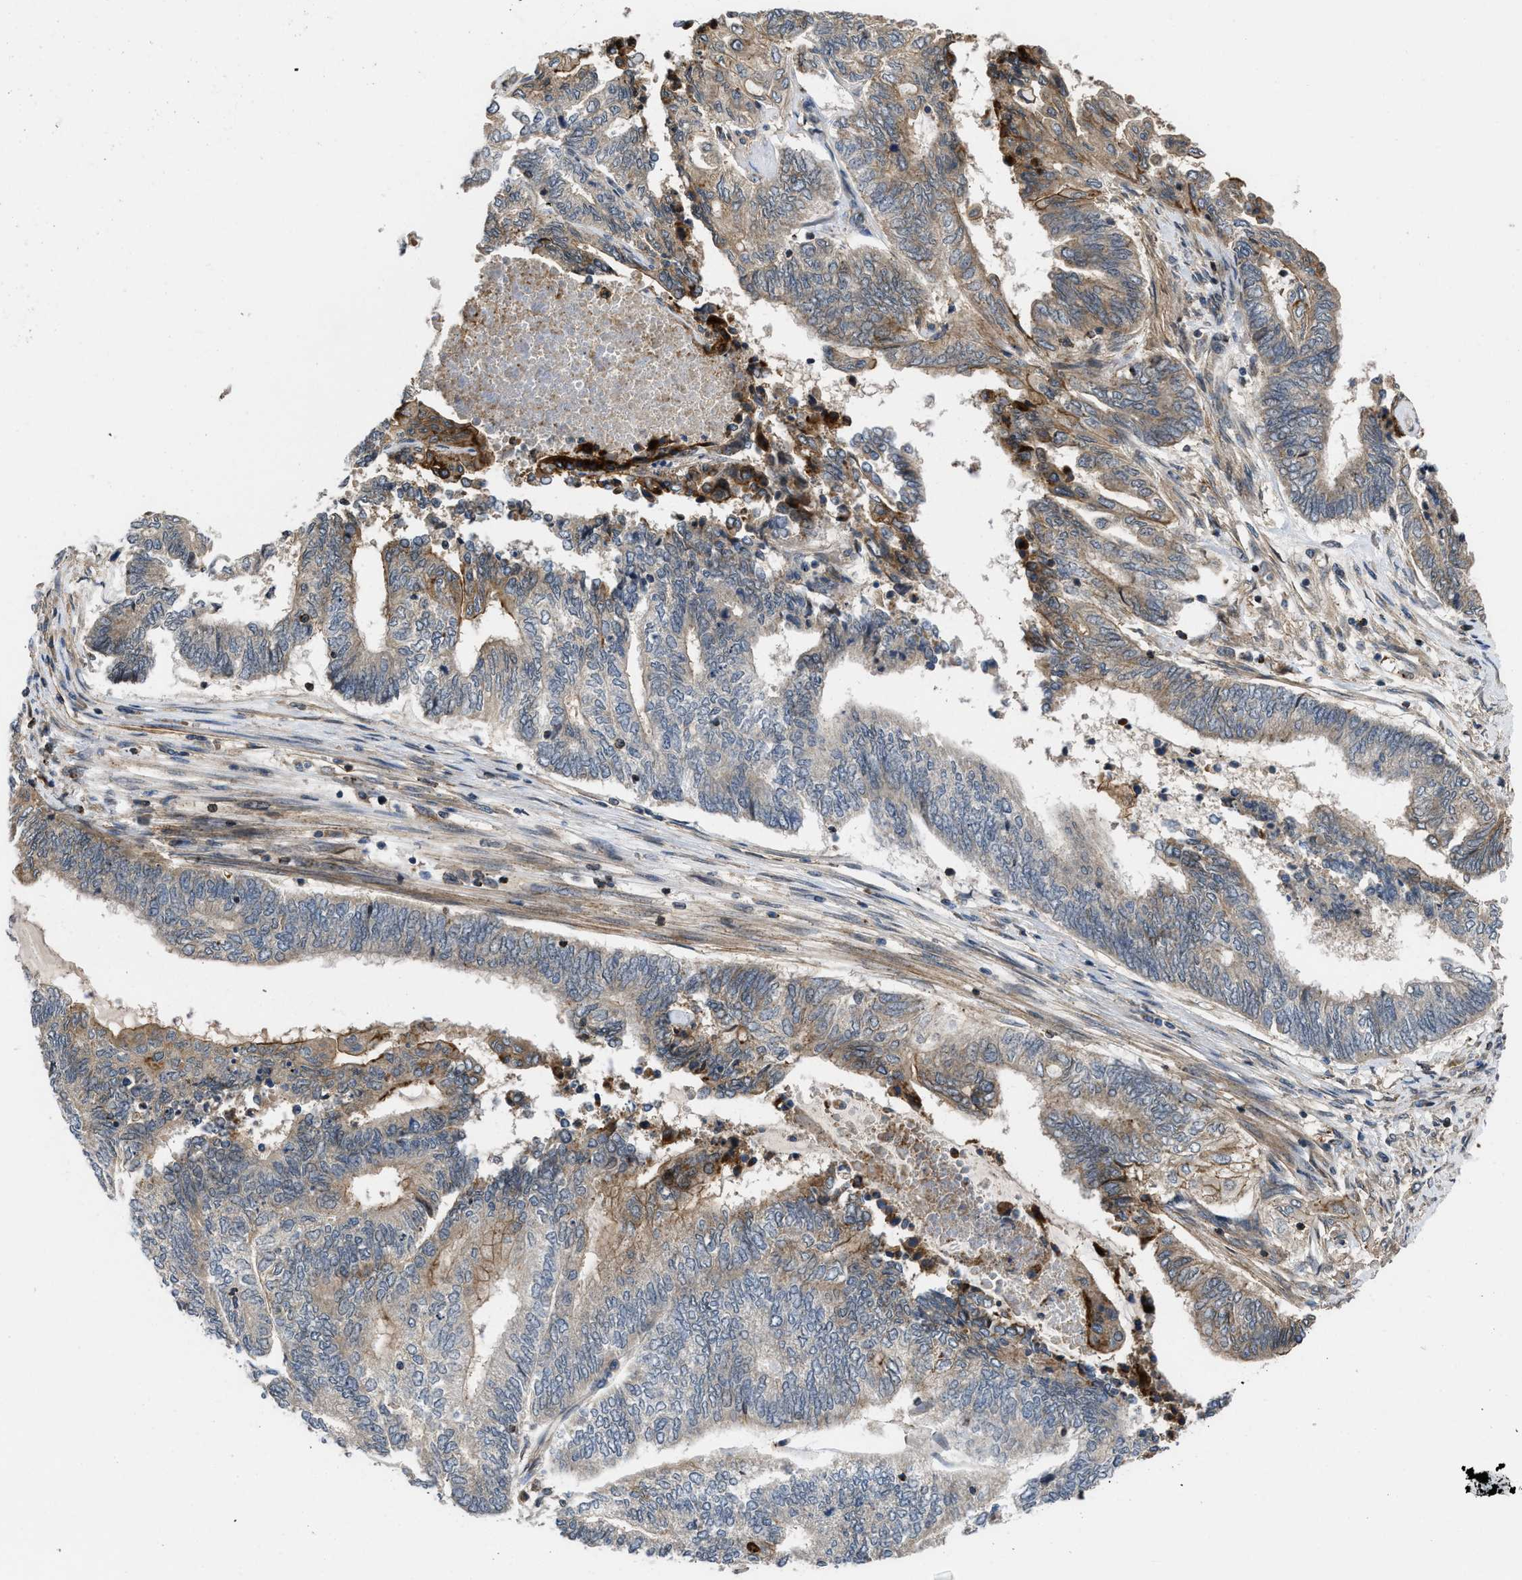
{"staining": {"intensity": "weak", "quantity": "25%-75%", "location": "cytoplasmic/membranous"}, "tissue": "endometrial cancer", "cell_type": "Tumor cells", "image_type": "cancer", "snomed": [{"axis": "morphology", "description": "Adenocarcinoma, NOS"}, {"axis": "topography", "description": "Uterus"}, {"axis": "topography", "description": "Endometrium"}], "caption": "Immunohistochemistry (IHC) photomicrograph of adenocarcinoma (endometrial) stained for a protein (brown), which shows low levels of weak cytoplasmic/membranous expression in about 25%-75% of tumor cells.", "gene": "GPATCH2L", "patient": {"sex": "female", "age": 70}}